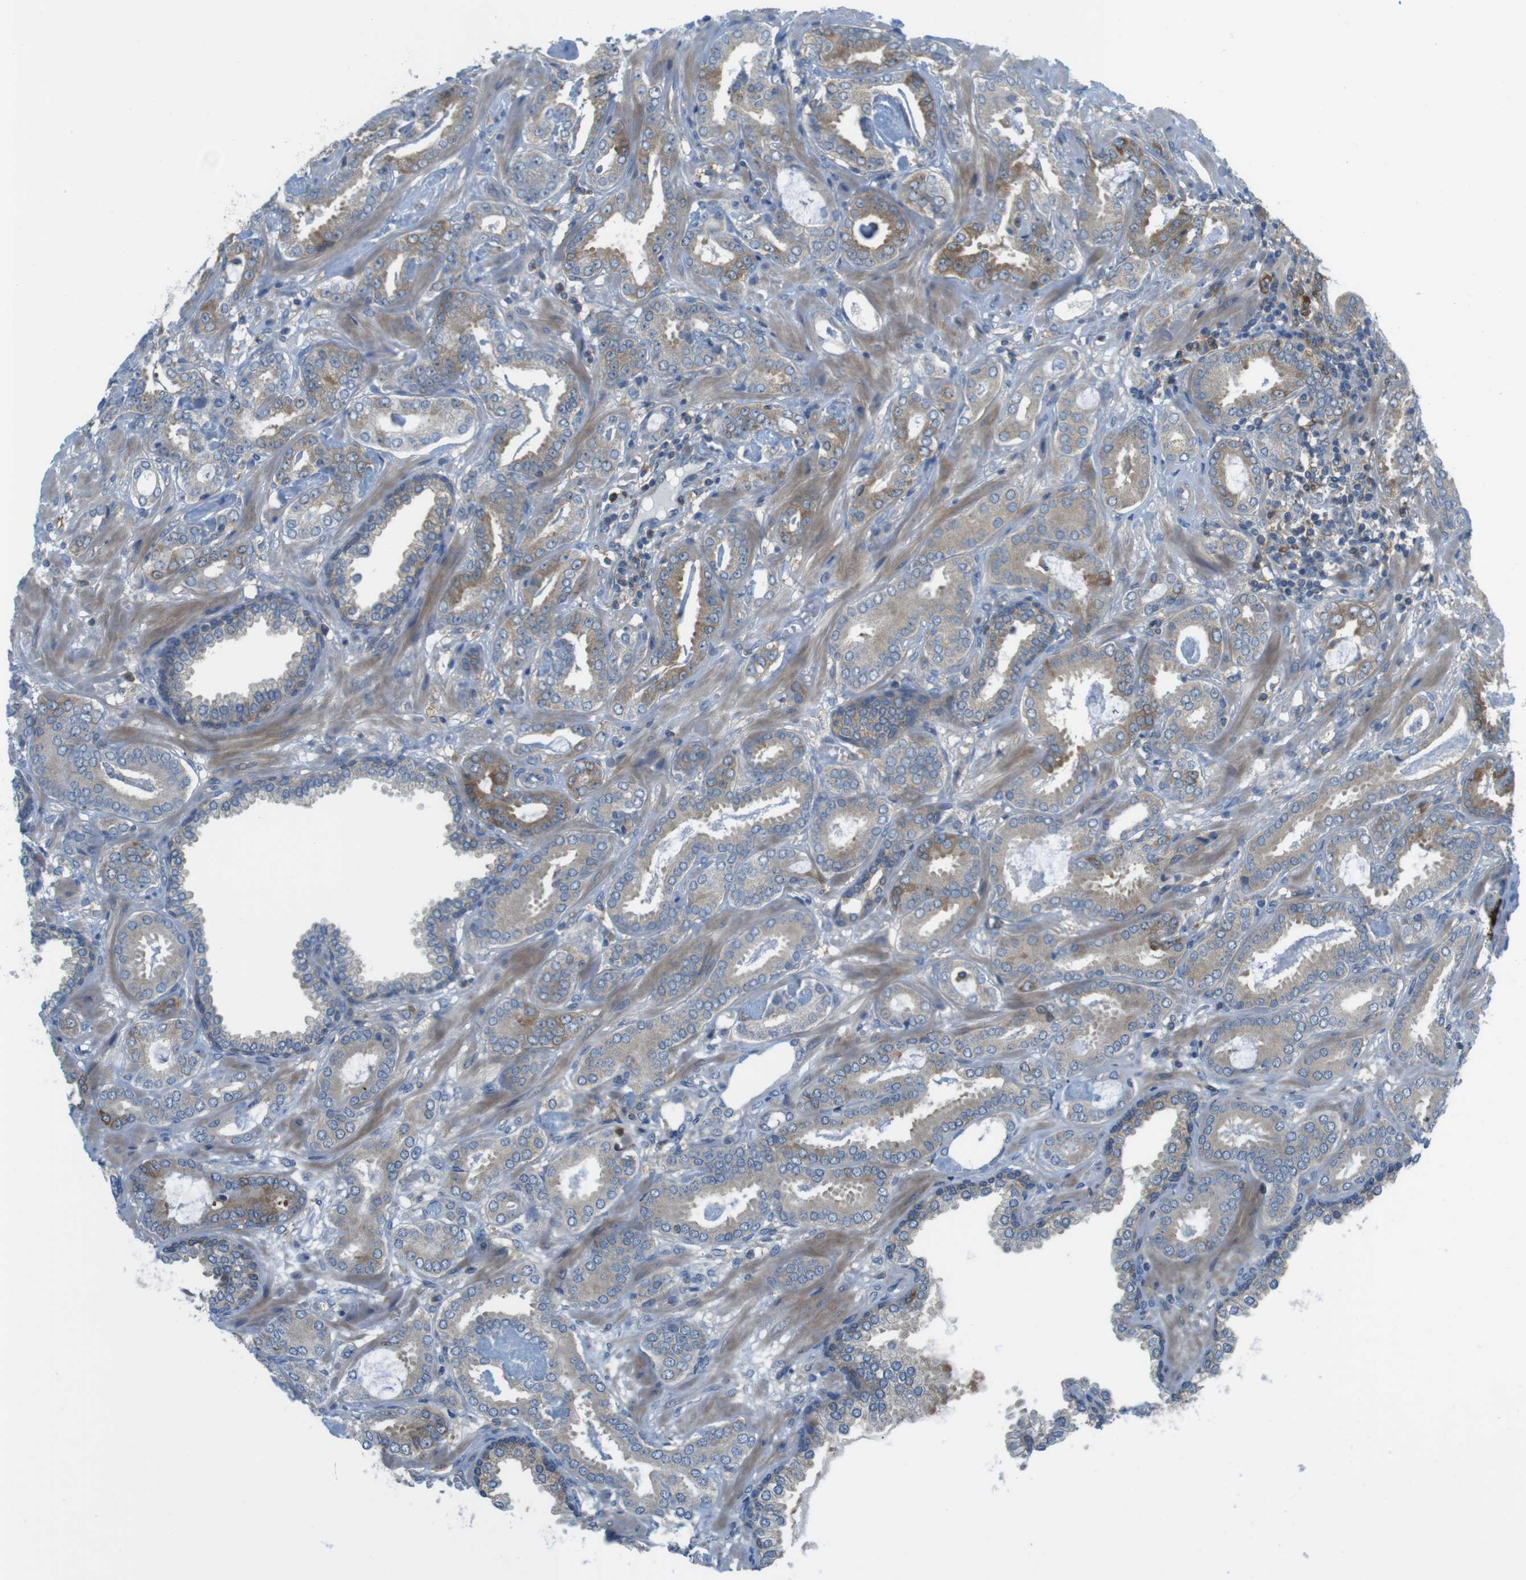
{"staining": {"intensity": "moderate", "quantity": ">75%", "location": "cytoplasmic/membranous"}, "tissue": "prostate cancer", "cell_type": "Tumor cells", "image_type": "cancer", "snomed": [{"axis": "morphology", "description": "Adenocarcinoma, Low grade"}, {"axis": "topography", "description": "Prostate"}], "caption": "Prostate cancer stained with IHC reveals moderate cytoplasmic/membranous positivity in about >75% of tumor cells. (DAB (3,3'-diaminobenzidine) IHC, brown staining for protein, blue staining for nuclei).", "gene": "MTHFD1", "patient": {"sex": "male", "age": 53}}